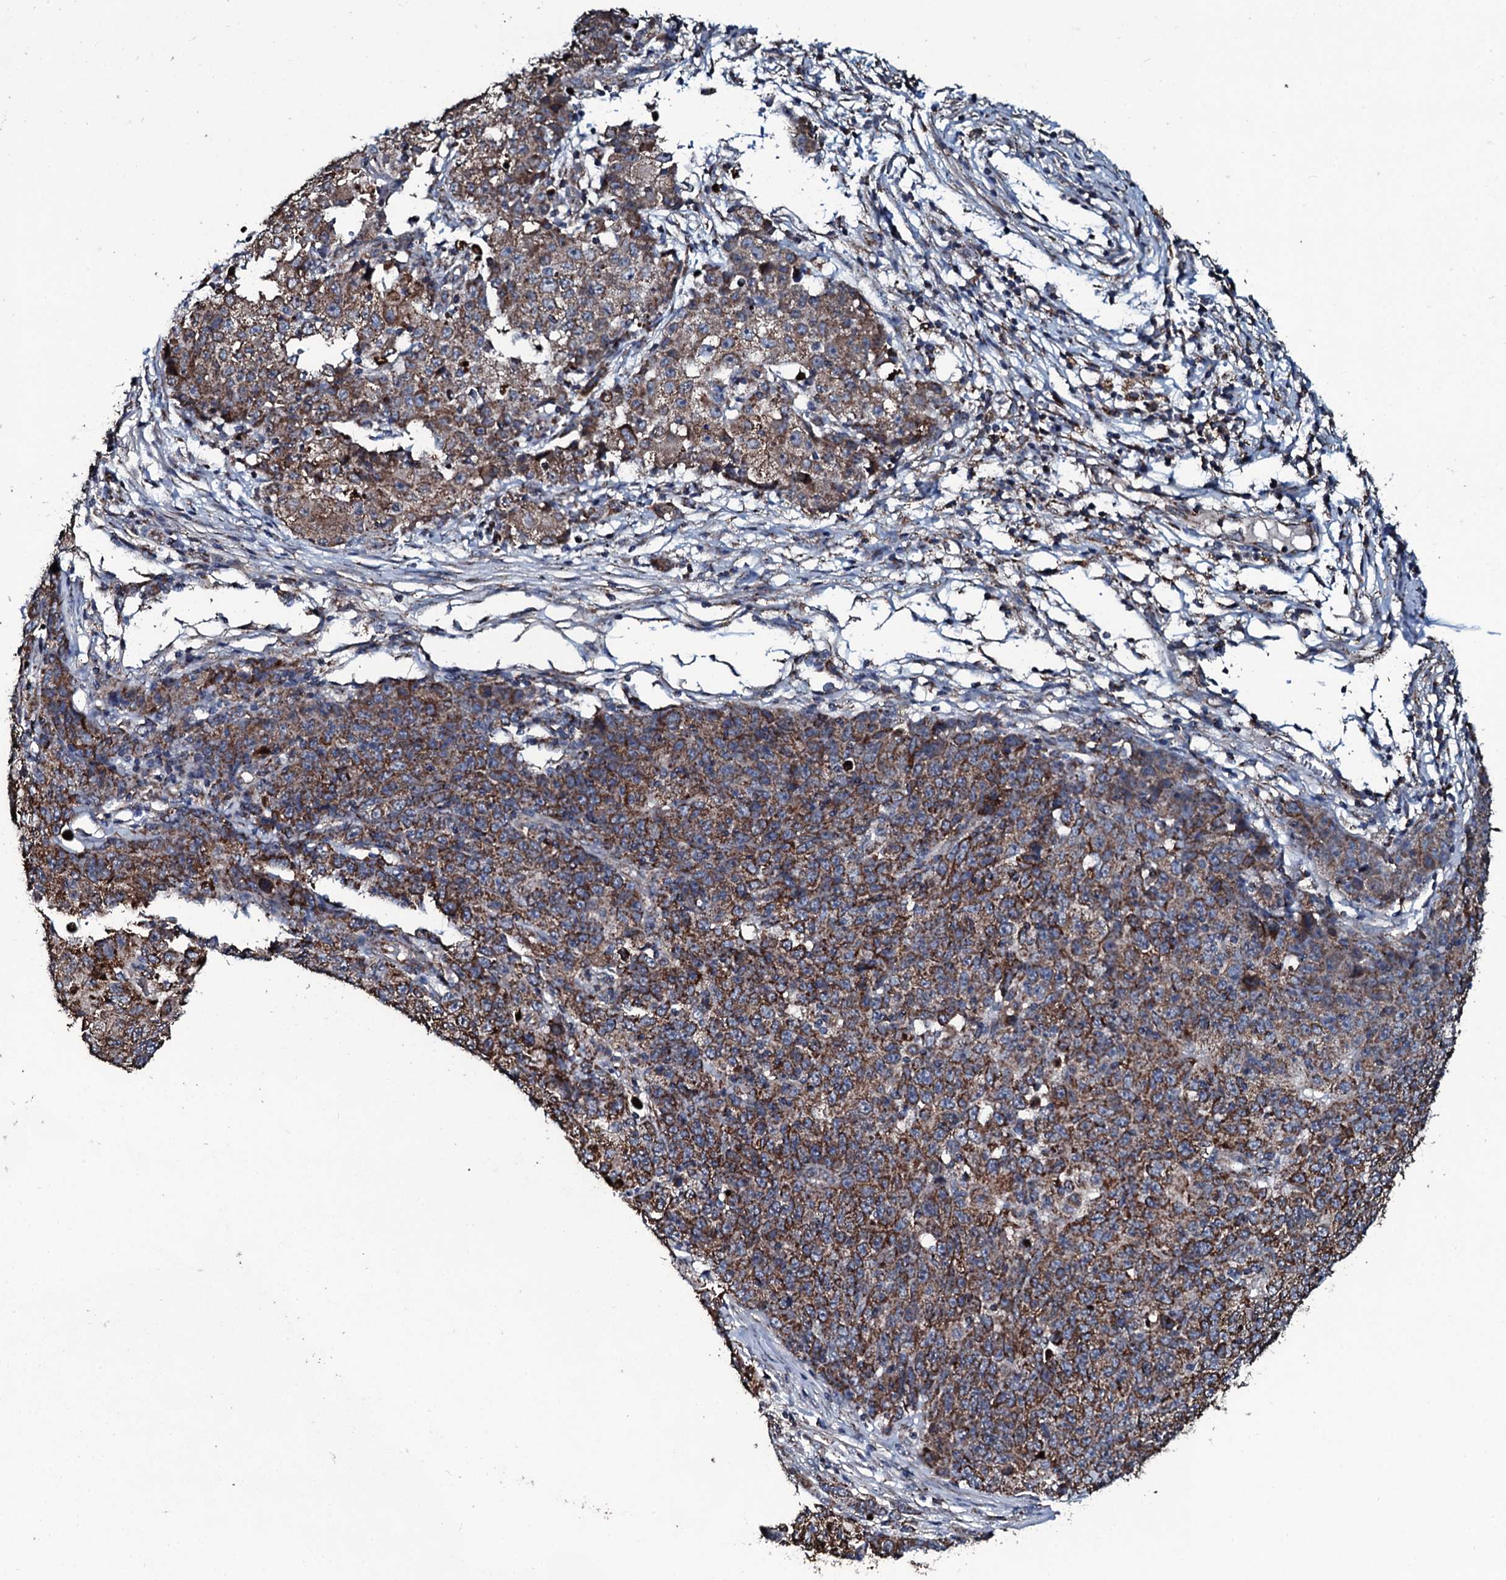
{"staining": {"intensity": "moderate", "quantity": ">75%", "location": "cytoplasmic/membranous"}, "tissue": "ovarian cancer", "cell_type": "Tumor cells", "image_type": "cancer", "snomed": [{"axis": "morphology", "description": "Carcinoma, endometroid"}, {"axis": "topography", "description": "Ovary"}], "caption": "Protein staining demonstrates moderate cytoplasmic/membranous positivity in about >75% of tumor cells in ovarian cancer. The staining was performed using DAB (3,3'-diaminobenzidine) to visualize the protein expression in brown, while the nuclei were stained in blue with hematoxylin (Magnification: 20x).", "gene": "DYNC2I2", "patient": {"sex": "female", "age": 42}}